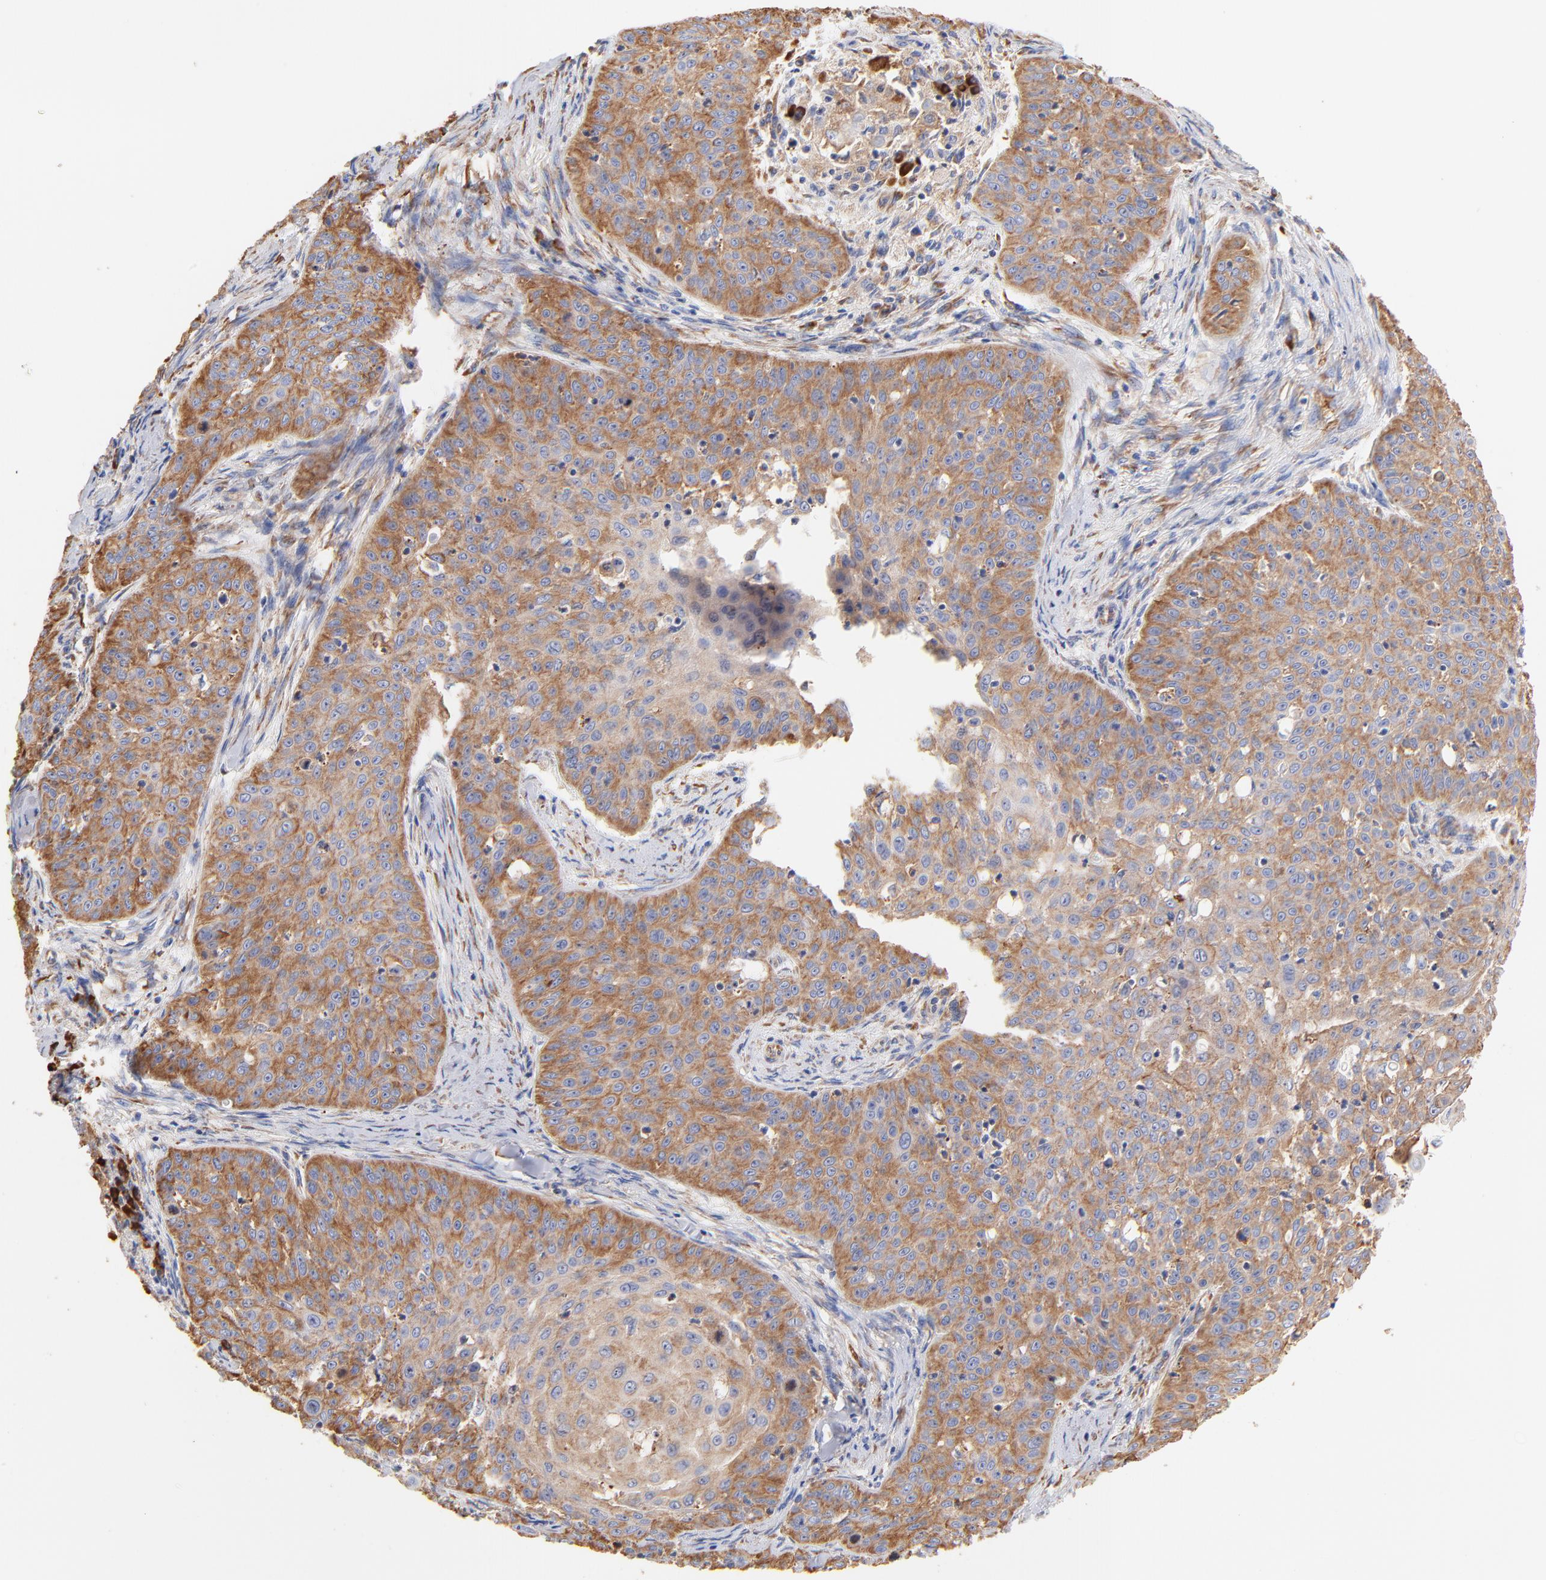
{"staining": {"intensity": "moderate", "quantity": ">75%", "location": "cytoplasmic/membranous"}, "tissue": "skin cancer", "cell_type": "Tumor cells", "image_type": "cancer", "snomed": [{"axis": "morphology", "description": "Squamous cell carcinoma, NOS"}, {"axis": "topography", "description": "Skin"}], "caption": "This photomicrograph displays immunohistochemistry staining of squamous cell carcinoma (skin), with medium moderate cytoplasmic/membranous positivity in approximately >75% of tumor cells.", "gene": "RPL27", "patient": {"sex": "male", "age": 82}}